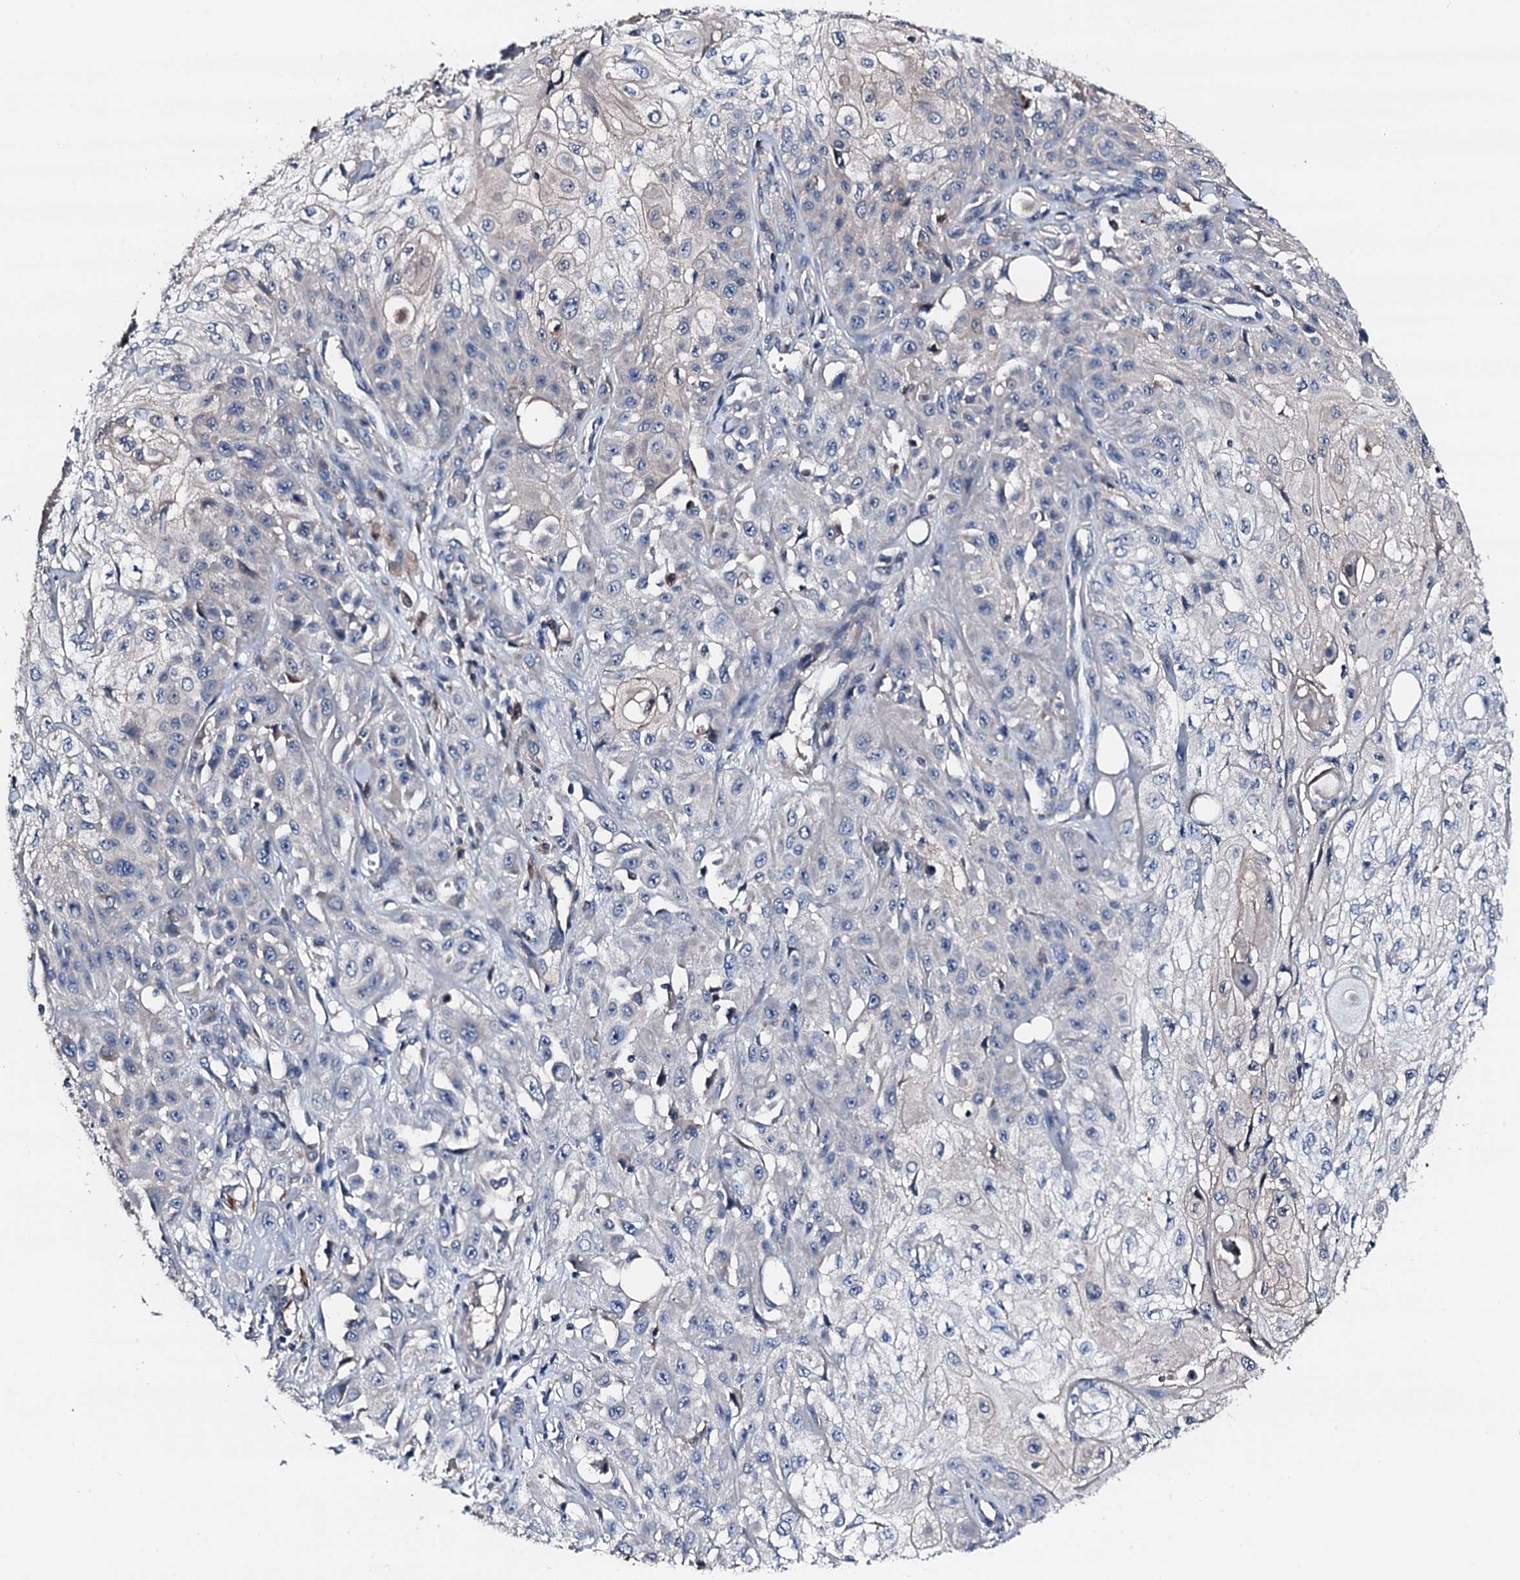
{"staining": {"intensity": "negative", "quantity": "none", "location": "none"}, "tissue": "skin cancer", "cell_type": "Tumor cells", "image_type": "cancer", "snomed": [{"axis": "morphology", "description": "Squamous cell carcinoma, NOS"}, {"axis": "morphology", "description": "Squamous cell carcinoma, metastatic, NOS"}, {"axis": "topography", "description": "Skin"}, {"axis": "topography", "description": "Lymph node"}], "caption": "Human skin cancer stained for a protein using immunohistochemistry exhibits no staining in tumor cells.", "gene": "TRAFD1", "patient": {"sex": "male", "age": 75}}